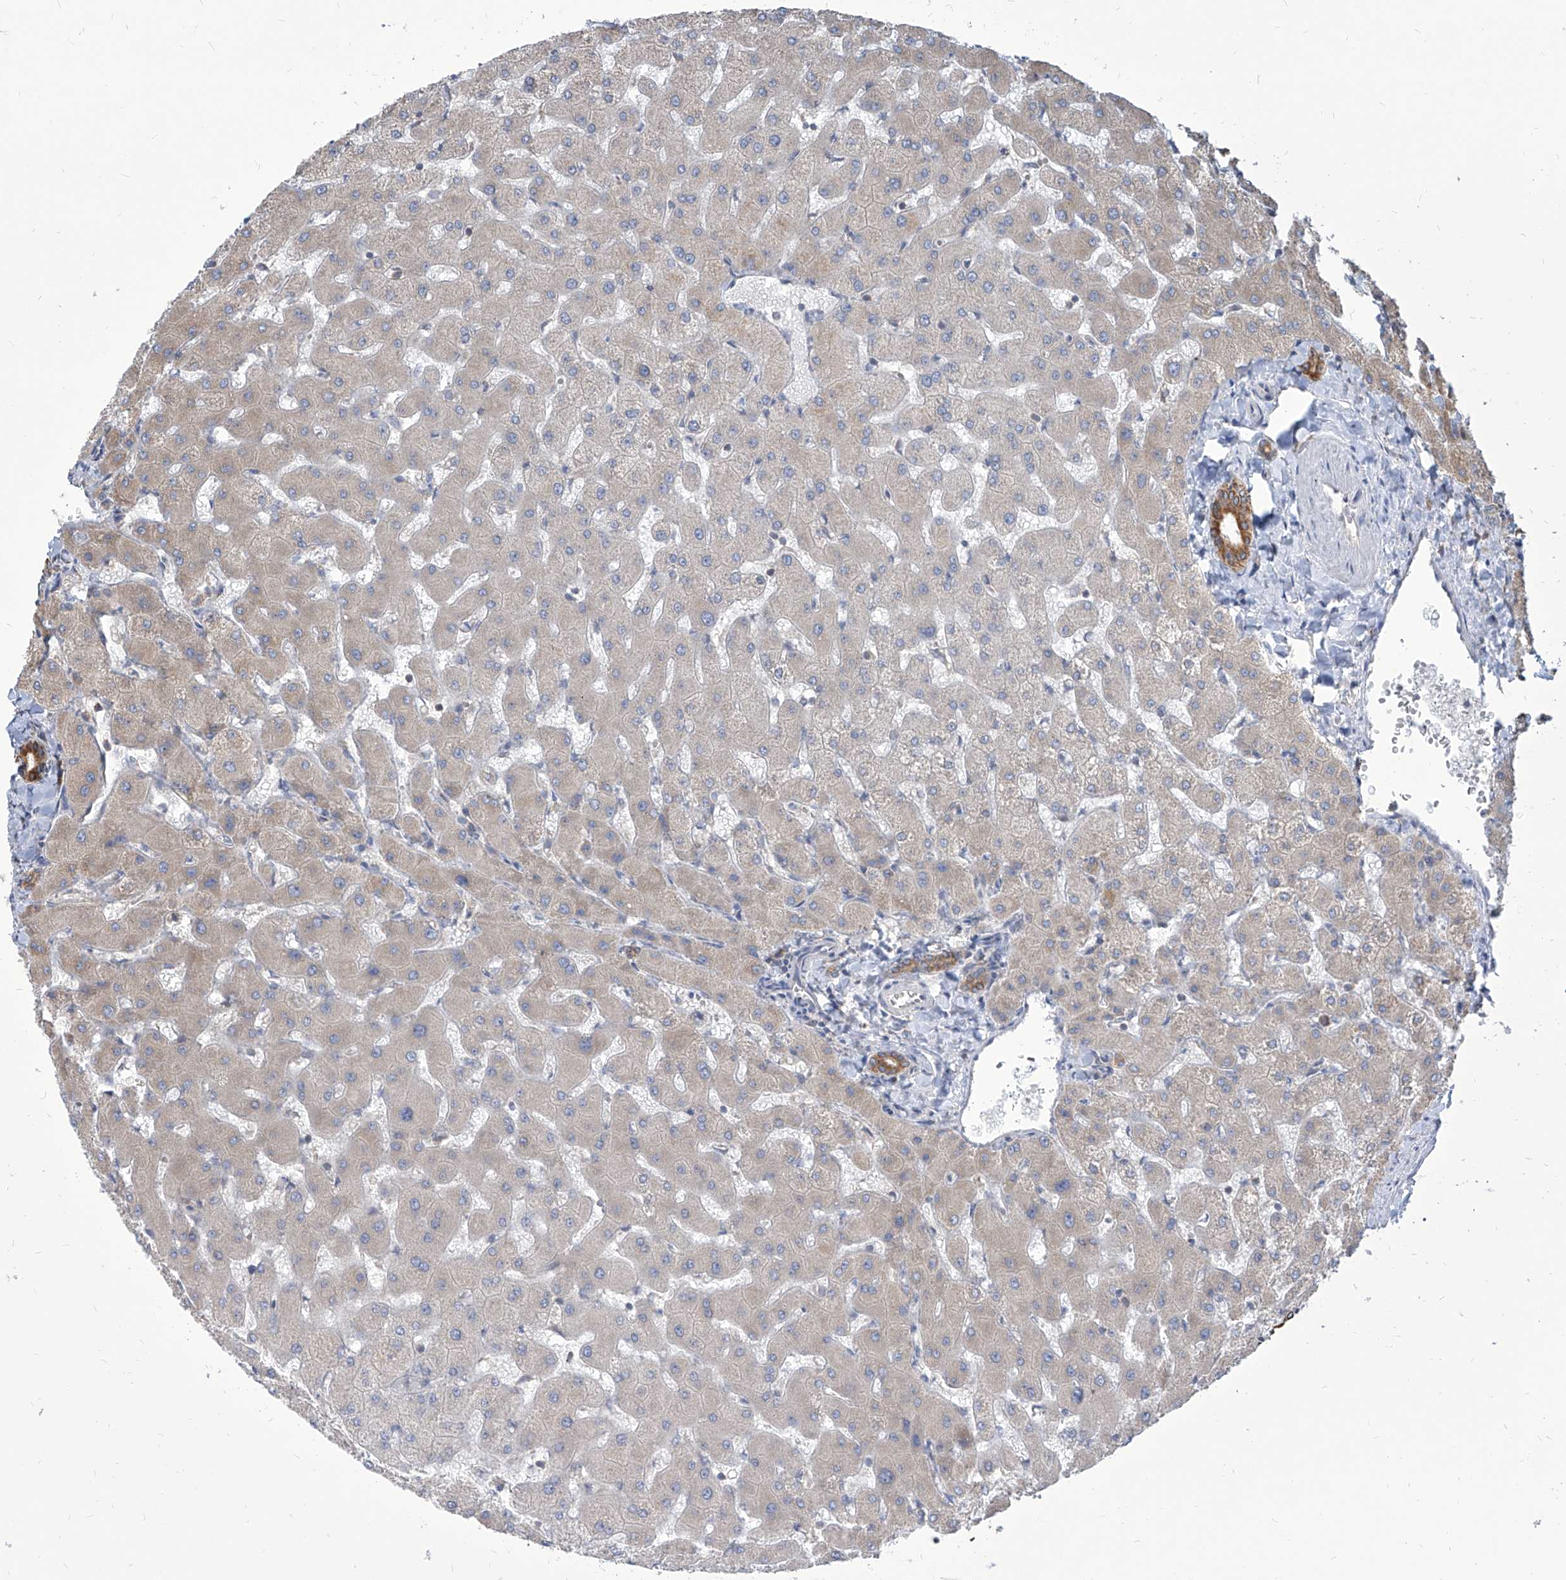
{"staining": {"intensity": "moderate", "quantity": ">75%", "location": "cytoplasmic/membranous"}, "tissue": "liver", "cell_type": "Cholangiocytes", "image_type": "normal", "snomed": [{"axis": "morphology", "description": "Normal tissue, NOS"}, {"axis": "topography", "description": "Liver"}], "caption": "Protein positivity by IHC demonstrates moderate cytoplasmic/membranous positivity in approximately >75% of cholangiocytes in benign liver.", "gene": "FAM83B", "patient": {"sex": "female", "age": 63}}